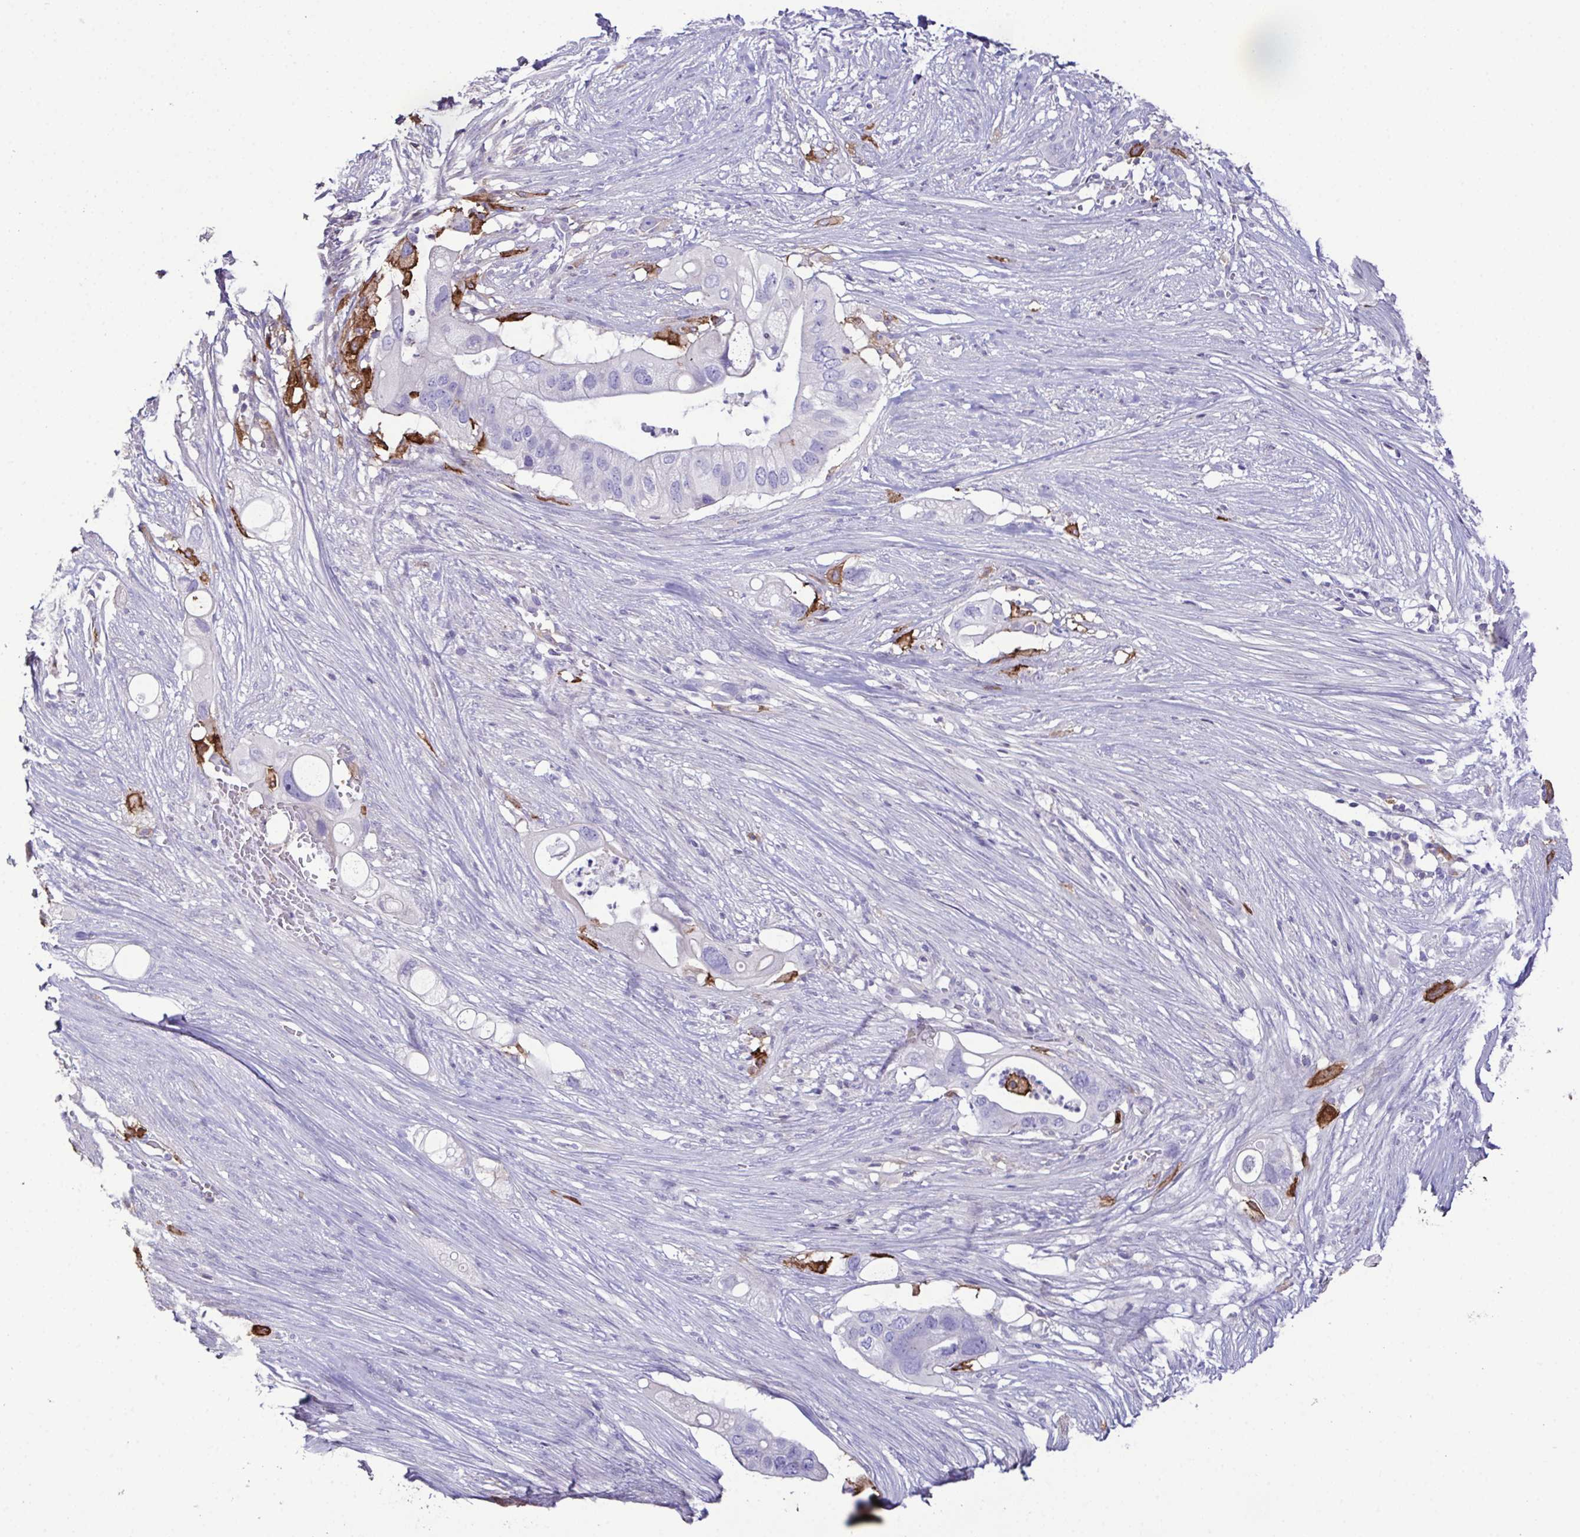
{"staining": {"intensity": "negative", "quantity": "none", "location": "none"}, "tissue": "pancreatic cancer", "cell_type": "Tumor cells", "image_type": "cancer", "snomed": [{"axis": "morphology", "description": "Adenocarcinoma, NOS"}, {"axis": "topography", "description": "Pancreas"}], "caption": "Immunohistochemical staining of human adenocarcinoma (pancreatic) exhibits no significant expression in tumor cells.", "gene": "MARCO", "patient": {"sex": "female", "age": 72}}